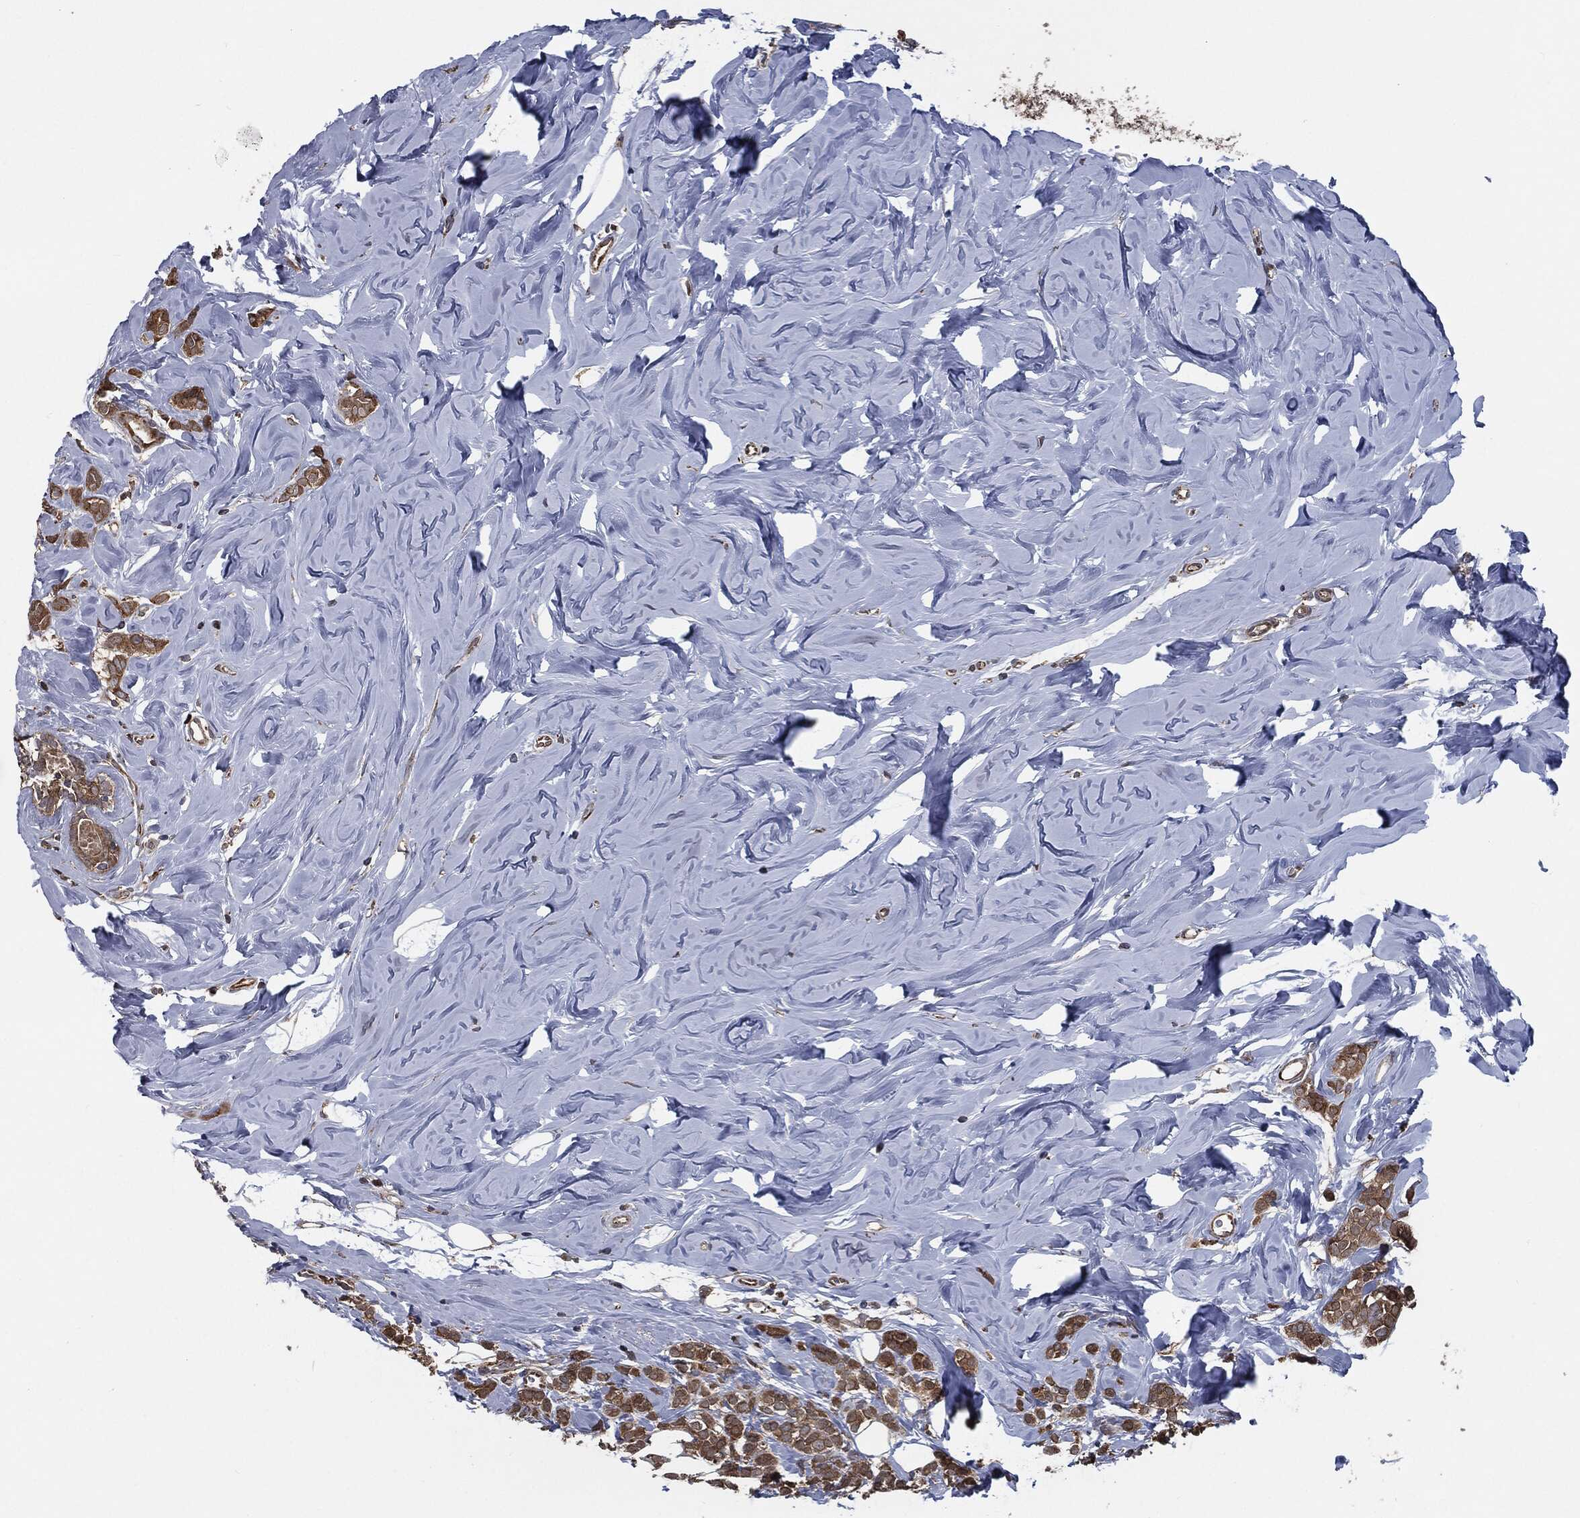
{"staining": {"intensity": "moderate", "quantity": ">75%", "location": "cytoplasmic/membranous"}, "tissue": "breast cancer", "cell_type": "Tumor cells", "image_type": "cancer", "snomed": [{"axis": "morphology", "description": "Lobular carcinoma"}, {"axis": "topography", "description": "Breast"}], "caption": "Immunohistochemical staining of human lobular carcinoma (breast) demonstrates medium levels of moderate cytoplasmic/membranous expression in approximately >75% of tumor cells.", "gene": "PRDX4", "patient": {"sex": "female", "age": 49}}